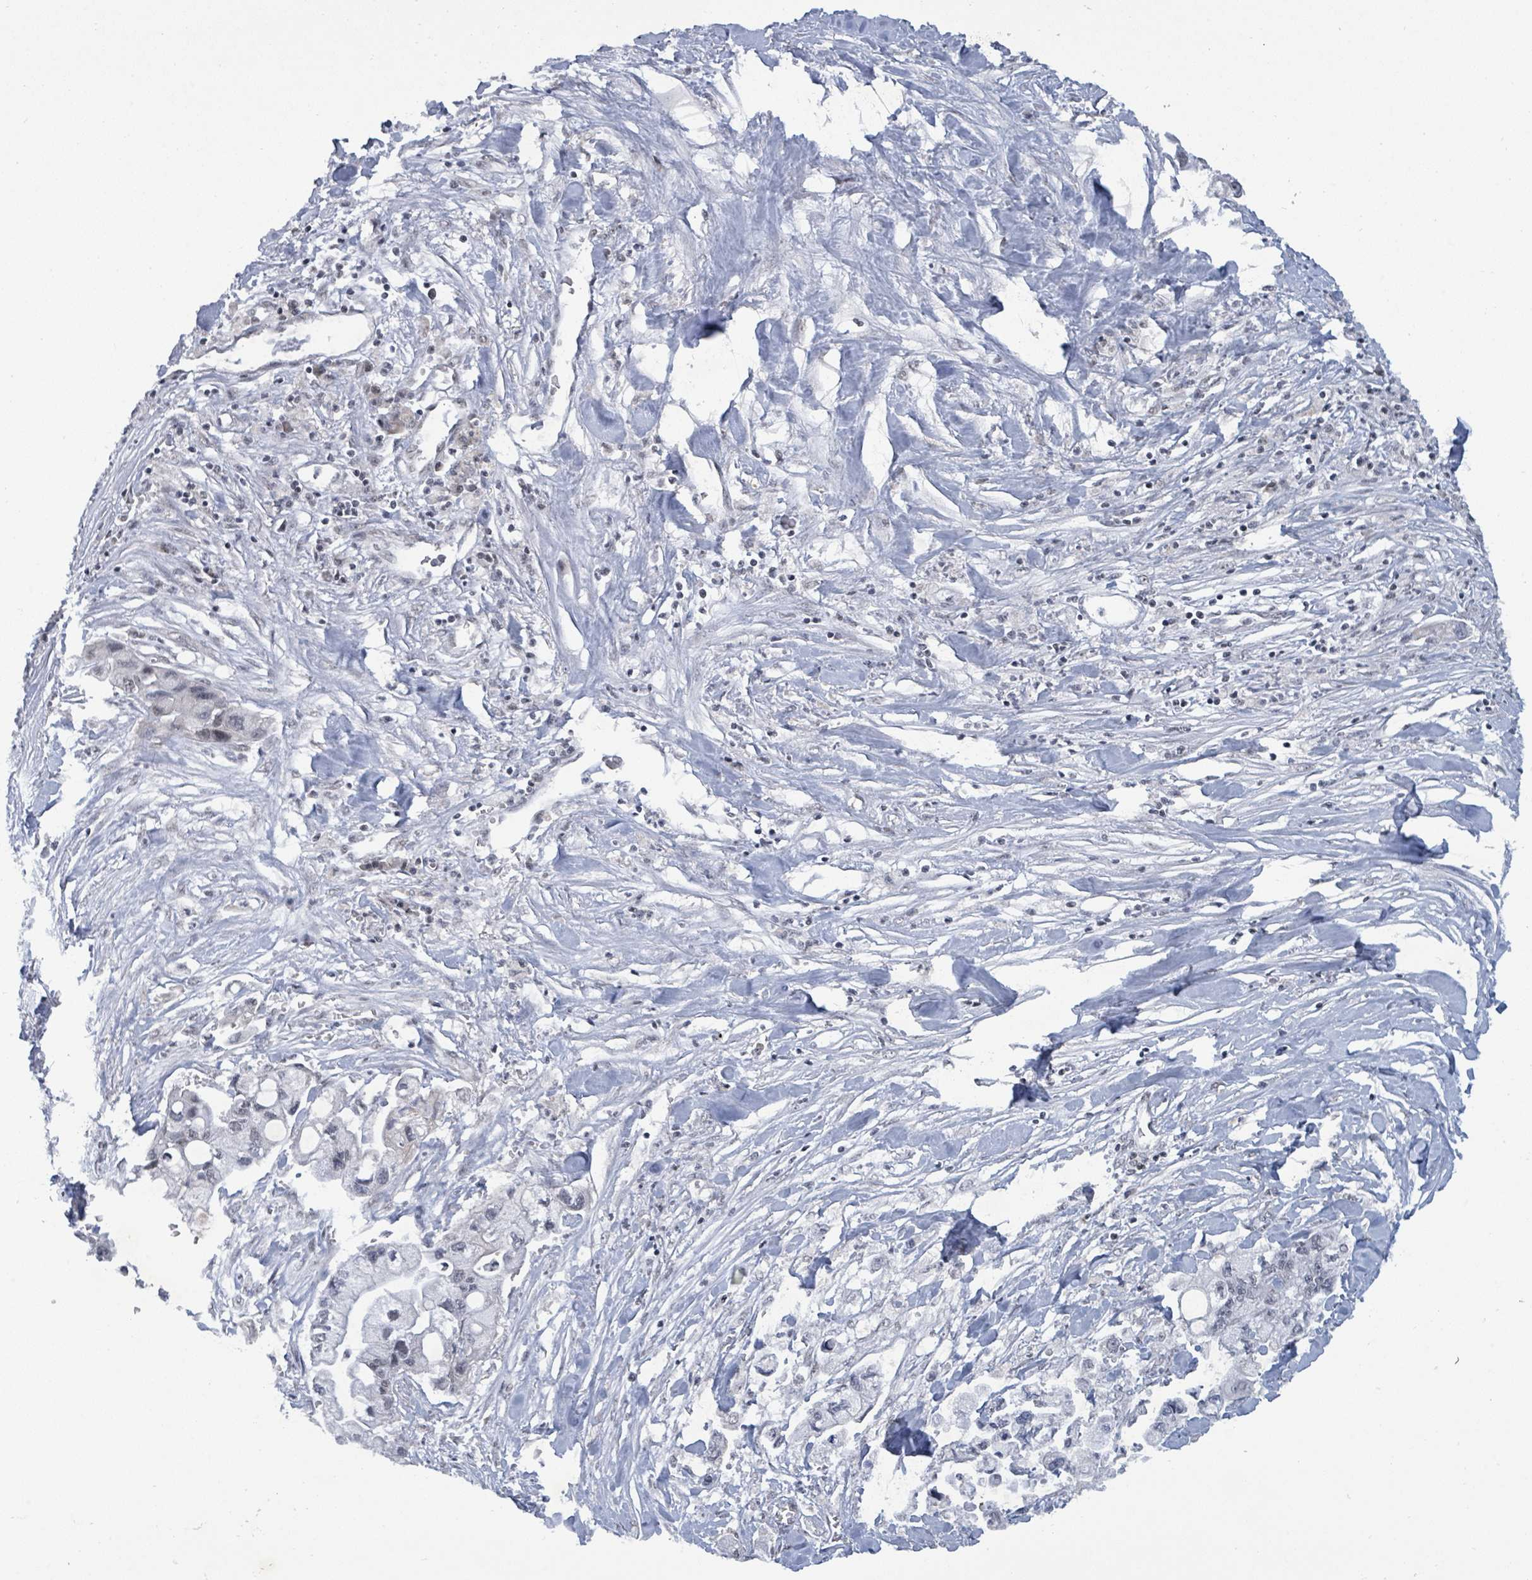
{"staining": {"intensity": "negative", "quantity": "none", "location": "none"}, "tissue": "pancreatic cancer", "cell_type": "Tumor cells", "image_type": "cancer", "snomed": [{"axis": "morphology", "description": "Adenocarcinoma, NOS"}, {"axis": "topography", "description": "Pancreas"}], "caption": "The immunohistochemistry (IHC) photomicrograph has no significant positivity in tumor cells of pancreatic adenocarcinoma tissue. (DAB (3,3'-diaminobenzidine) immunohistochemistry with hematoxylin counter stain).", "gene": "BANP", "patient": {"sex": "male", "age": 61}}